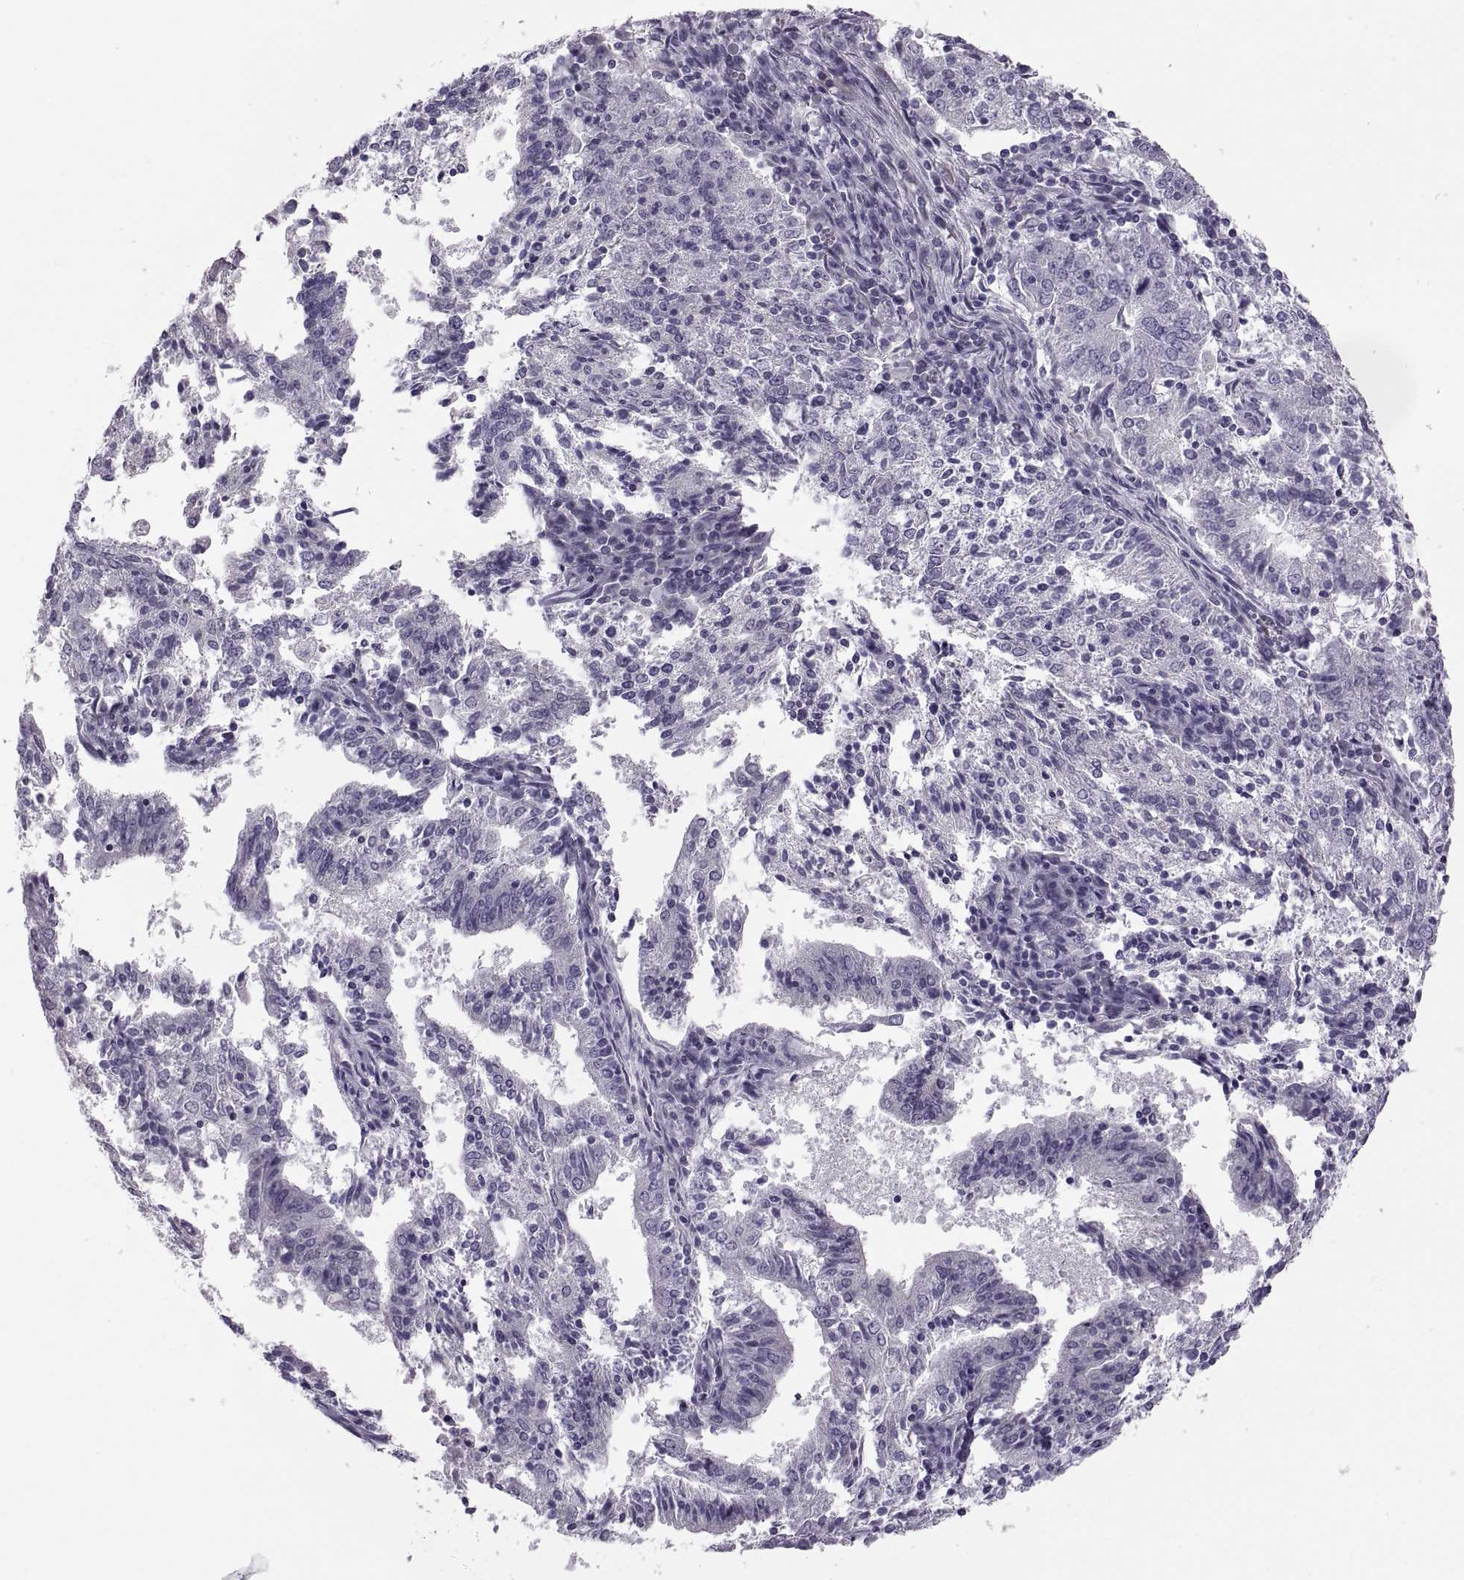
{"staining": {"intensity": "negative", "quantity": "none", "location": "none"}, "tissue": "endometrial cancer", "cell_type": "Tumor cells", "image_type": "cancer", "snomed": [{"axis": "morphology", "description": "Adenocarcinoma, NOS"}, {"axis": "topography", "description": "Endometrium"}], "caption": "Immunohistochemistry (IHC) histopathology image of neoplastic tissue: human adenocarcinoma (endometrial) stained with DAB reveals no significant protein positivity in tumor cells. (Stains: DAB (3,3'-diaminobenzidine) immunohistochemistry (IHC) with hematoxylin counter stain, Microscopy: brightfield microscopy at high magnification).", "gene": "ADH6", "patient": {"sex": "female", "age": 82}}